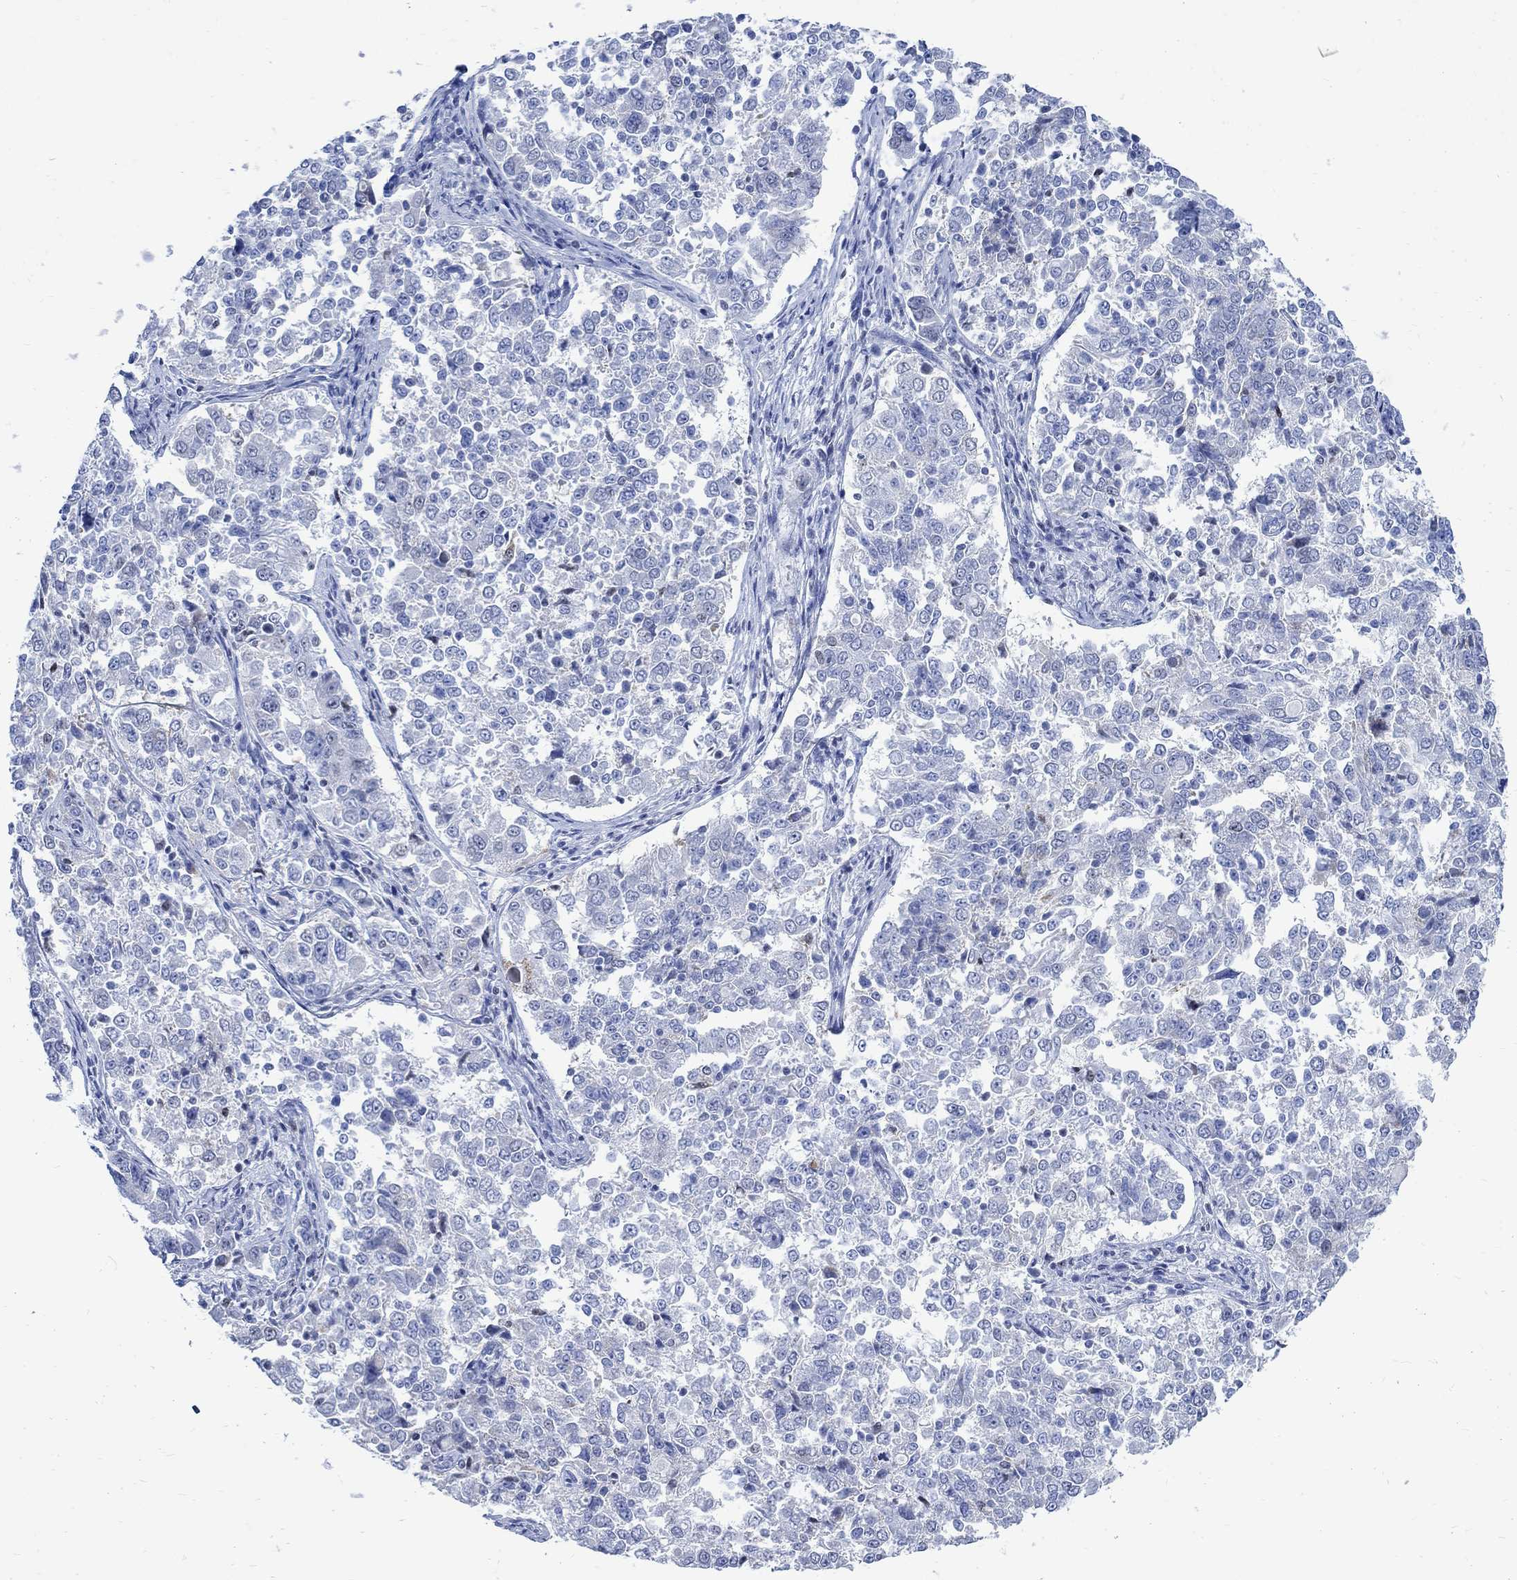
{"staining": {"intensity": "negative", "quantity": "none", "location": "none"}, "tissue": "endometrial cancer", "cell_type": "Tumor cells", "image_type": "cancer", "snomed": [{"axis": "morphology", "description": "Adenocarcinoma, NOS"}, {"axis": "topography", "description": "Endometrium"}], "caption": "DAB immunohistochemical staining of human endometrial cancer (adenocarcinoma) shows no significant expression in tumor cells. (DAB (3,3'-diaminobenzidine) immunohistochemistry (IHC) with hematoxylin counter stain).", "gene": "CPLX2", "patient": {"sex": "female", "age": 43}}